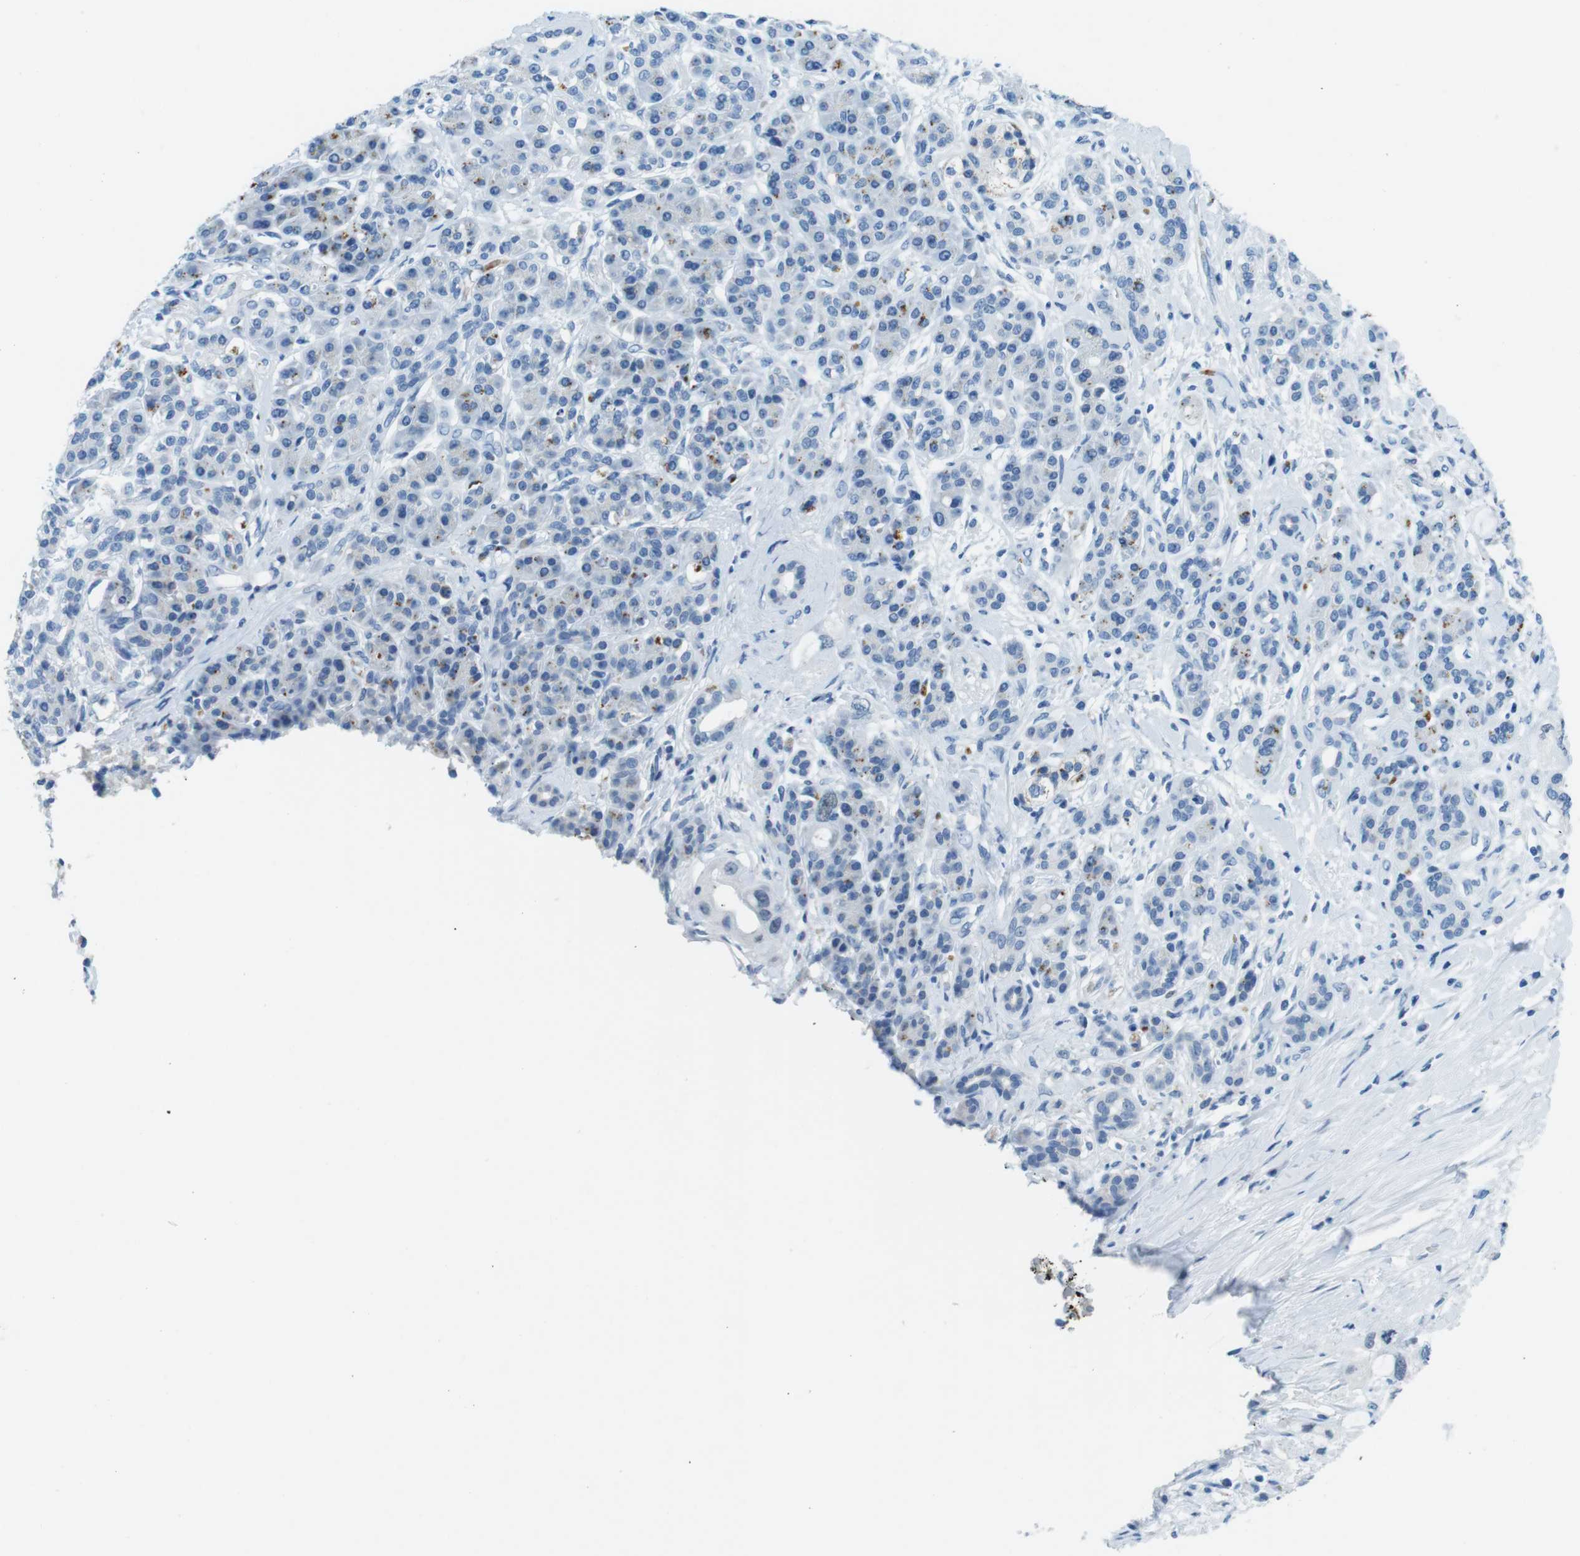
{"staining": {"intensity": "negative", "quantity": "none", "location": "none"}, "tissue": "pancreatic cancer", "cell_type": "Tumor cells", "image_type": "cancer", "snomed": [{"axis": "morphology", "description": "Adenocarcinoma, NOS"}, {"axis": "topography", "description": "Pancreas"}], "caption": "Tumor cells show no significant expression in pancreatic cancer.", "gene": "TFAP2C", "patient": {"sex": "female", "age": 56}}